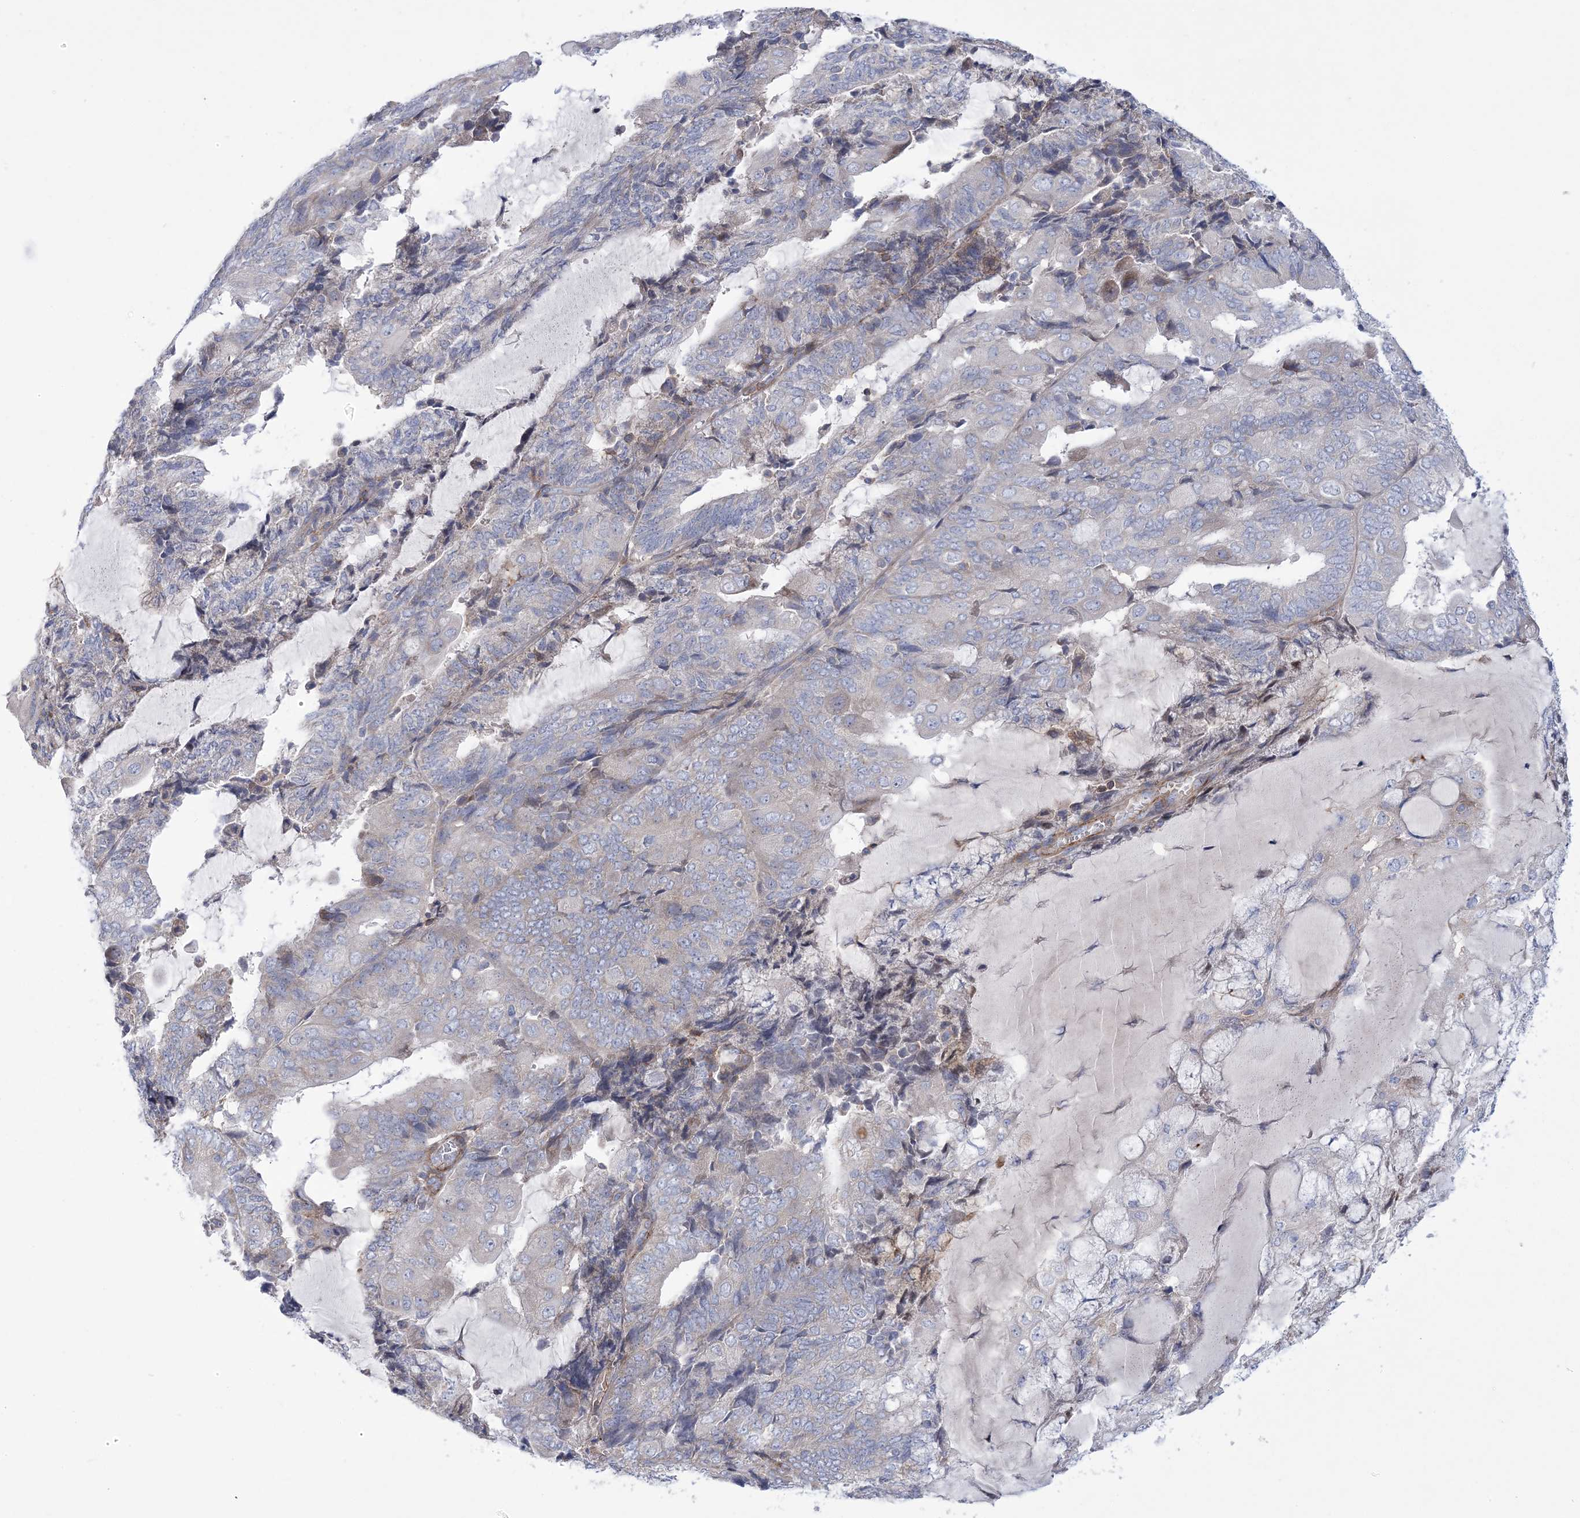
{"staining": {"intensity": "negative", "quantity": "none", "location": "none"}, "tissue": "endometrial cancer", "cell_type": "Tumor cells", "image_type": "cancer", "snomed": [{"axis": "morphology", "description": "Adenocarcinoma, NOS"}, {"axis": "topography", "description": "Endometrium"}], "caption": "Tumor cells show no significant positivity in endometrial adenocarcinoma.", "gene": "ARSJ", "patient": {"sex": "female", "age": 81}}